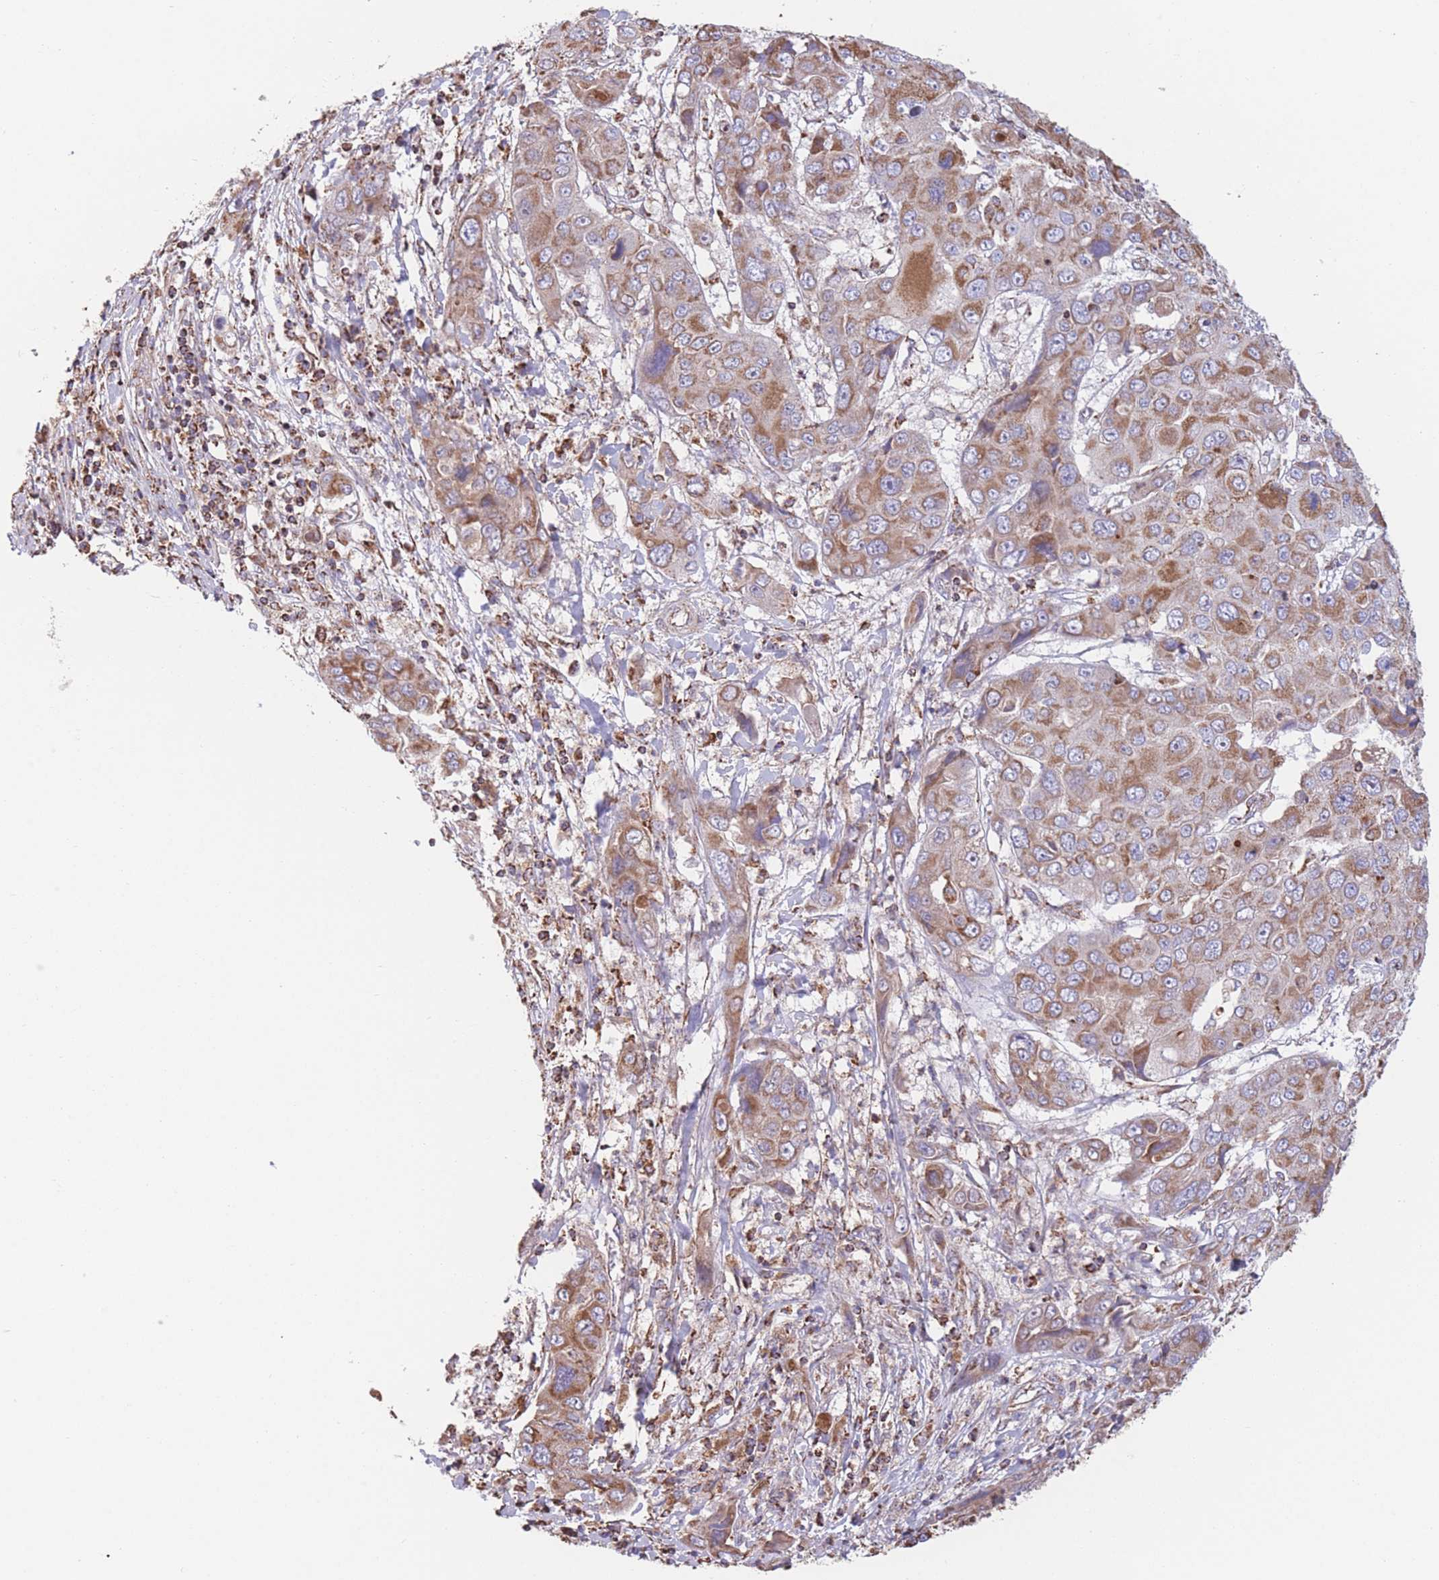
{"staining": {"intensity": "moderate", "quantity": ">75%", "location": "cytoplasmic/membranous"}, "tissue": "liver cancer", "cell_type": "Tumor cells", "image_type": "cancer", "snomed": [{"axis": "morphology", "description": "Cholangiocarcinoma"}, {"axis": "topography", "description": "Liver"}], "caption": "Immunohistochemistry of cholangiocarcinoma (liver) exhibits medium levels of moderate cytoplasmic/membranous positivity in about >75% of tumor cells.", "gene": "FKBP8", "patient": {"sex": "male", "age": 67}}